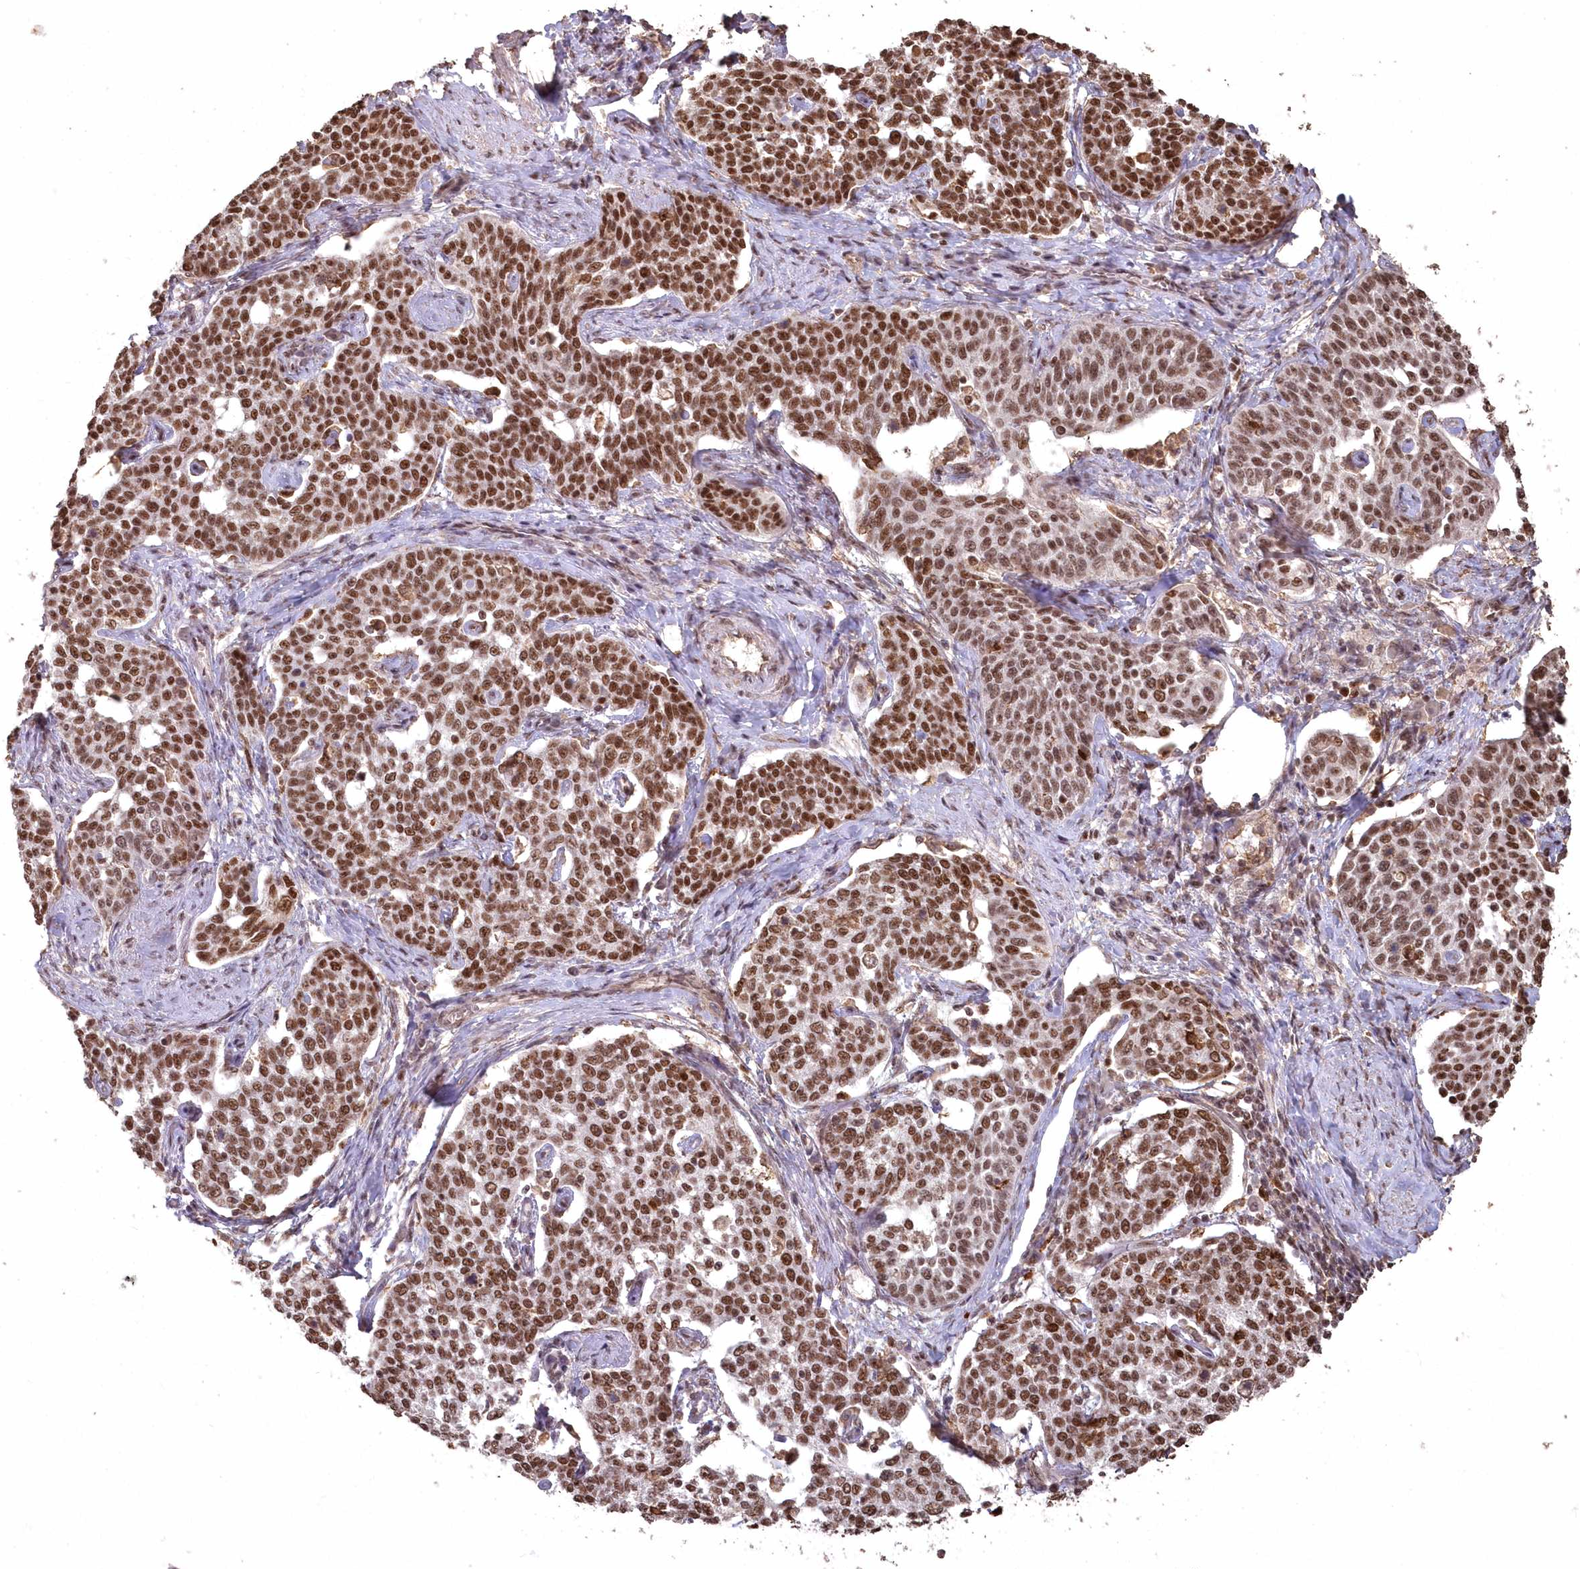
{"staining": {"intensity": "strong", "quantity": ">75%", "location": "nuclear"}, "tissue": "cervical cancer", "cell_type": "Tumor cells", "image_type": "cancer", "snomed": [{"axis": "morphology", "description": "Squamous cell carcinoma, NOS"}, {"axis": "topography", "description": "Cervix"}], "caption": "DAB immunohistochemical staining of cervical cancer demonstrates strong nuclear protein expression in approximately >75% of tumor cells.", "gene": "PDS5A", "patient": {"sex": "female", "age": 34}}